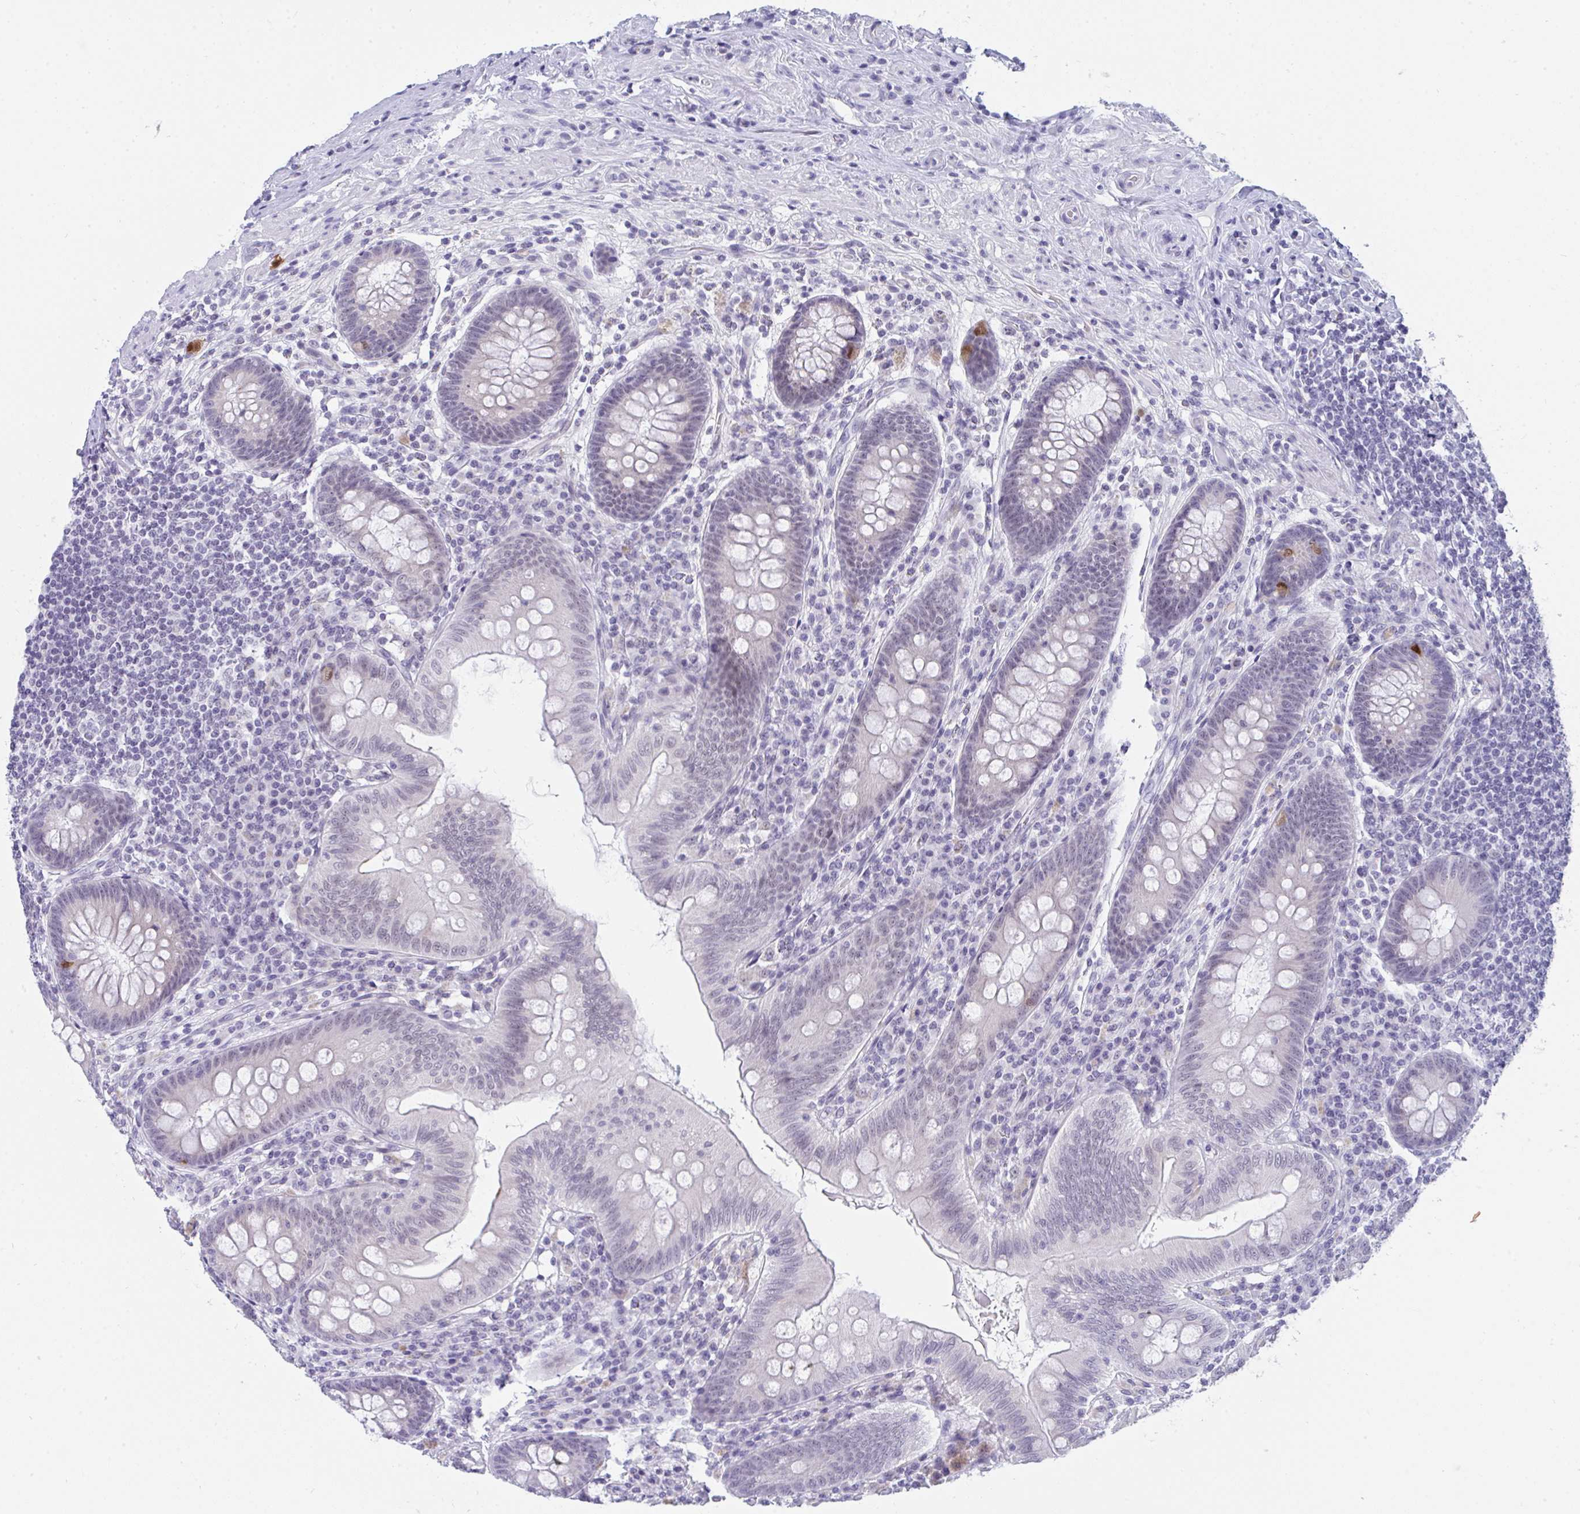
{"staining": {"intensity": "negative", "quantity": "none", "location": "none"}, "tissue": "appendix", "cell_type": "Glandular cells", "image_type": "normal", "snomed": [{"axis": "morphology", "description": "Normal tissue, NOS"}, {"axis": "topography", "description": "Appendix"}], "caption": "DAB (3,3'-diaminobenzidine) immunohistochemical staining of unremarkable human appendix shows no significant staining in glandular cells.", "gene": "CDK13", "patient": {"sex": "male", "age": 71}}